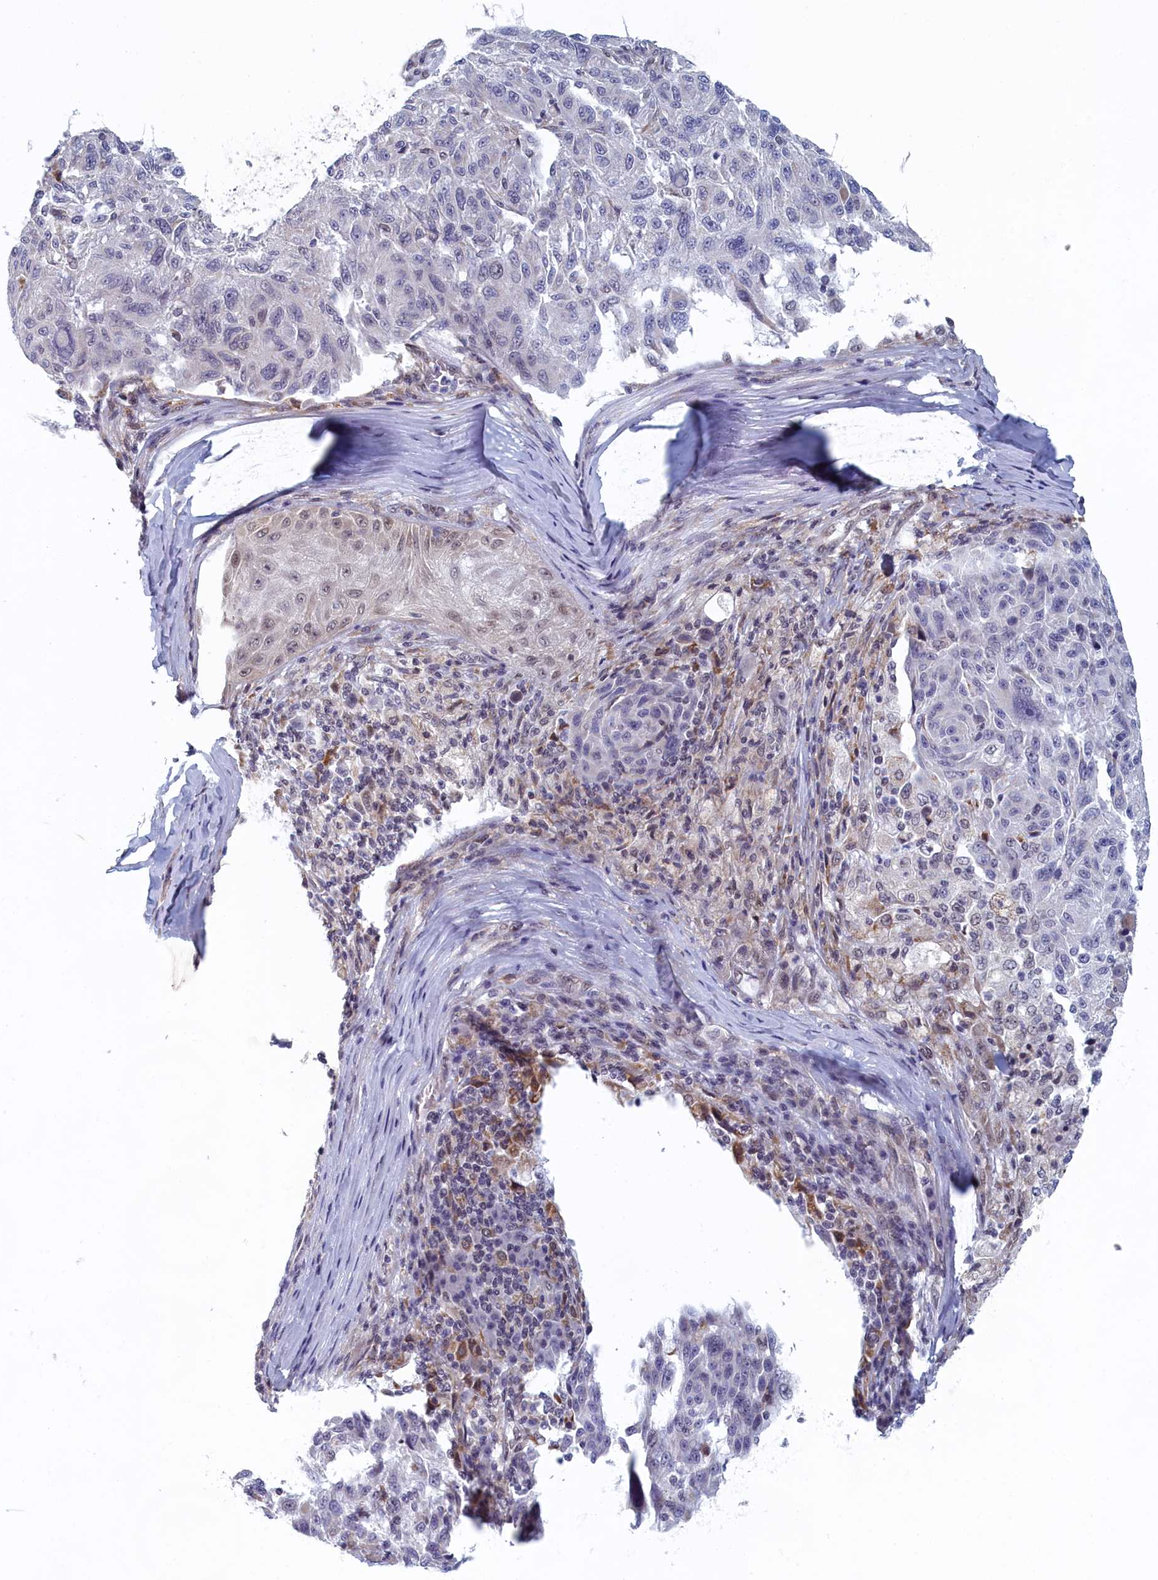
{"staining": {"intensity": "negative", "quantity": "none", "location": "none"}, "tissue": "melanoma", "cell_type": "Tumor cells", "image_type": "cancer", "snomed": [{"axis": "morphology", "description": "Malignant melanoma, NOS"}, {"axis": "topography", "description": "Skin"}], "caption": "This micrograph is of malignant melanoma stained with immunohistochemistry (IHC) to label a protein in brown with the nuclei are counter-stained blue. There is no staining in tumor cells.", "gene": "DNAJC17", "patient": {"sex": "male", "age": 53}}